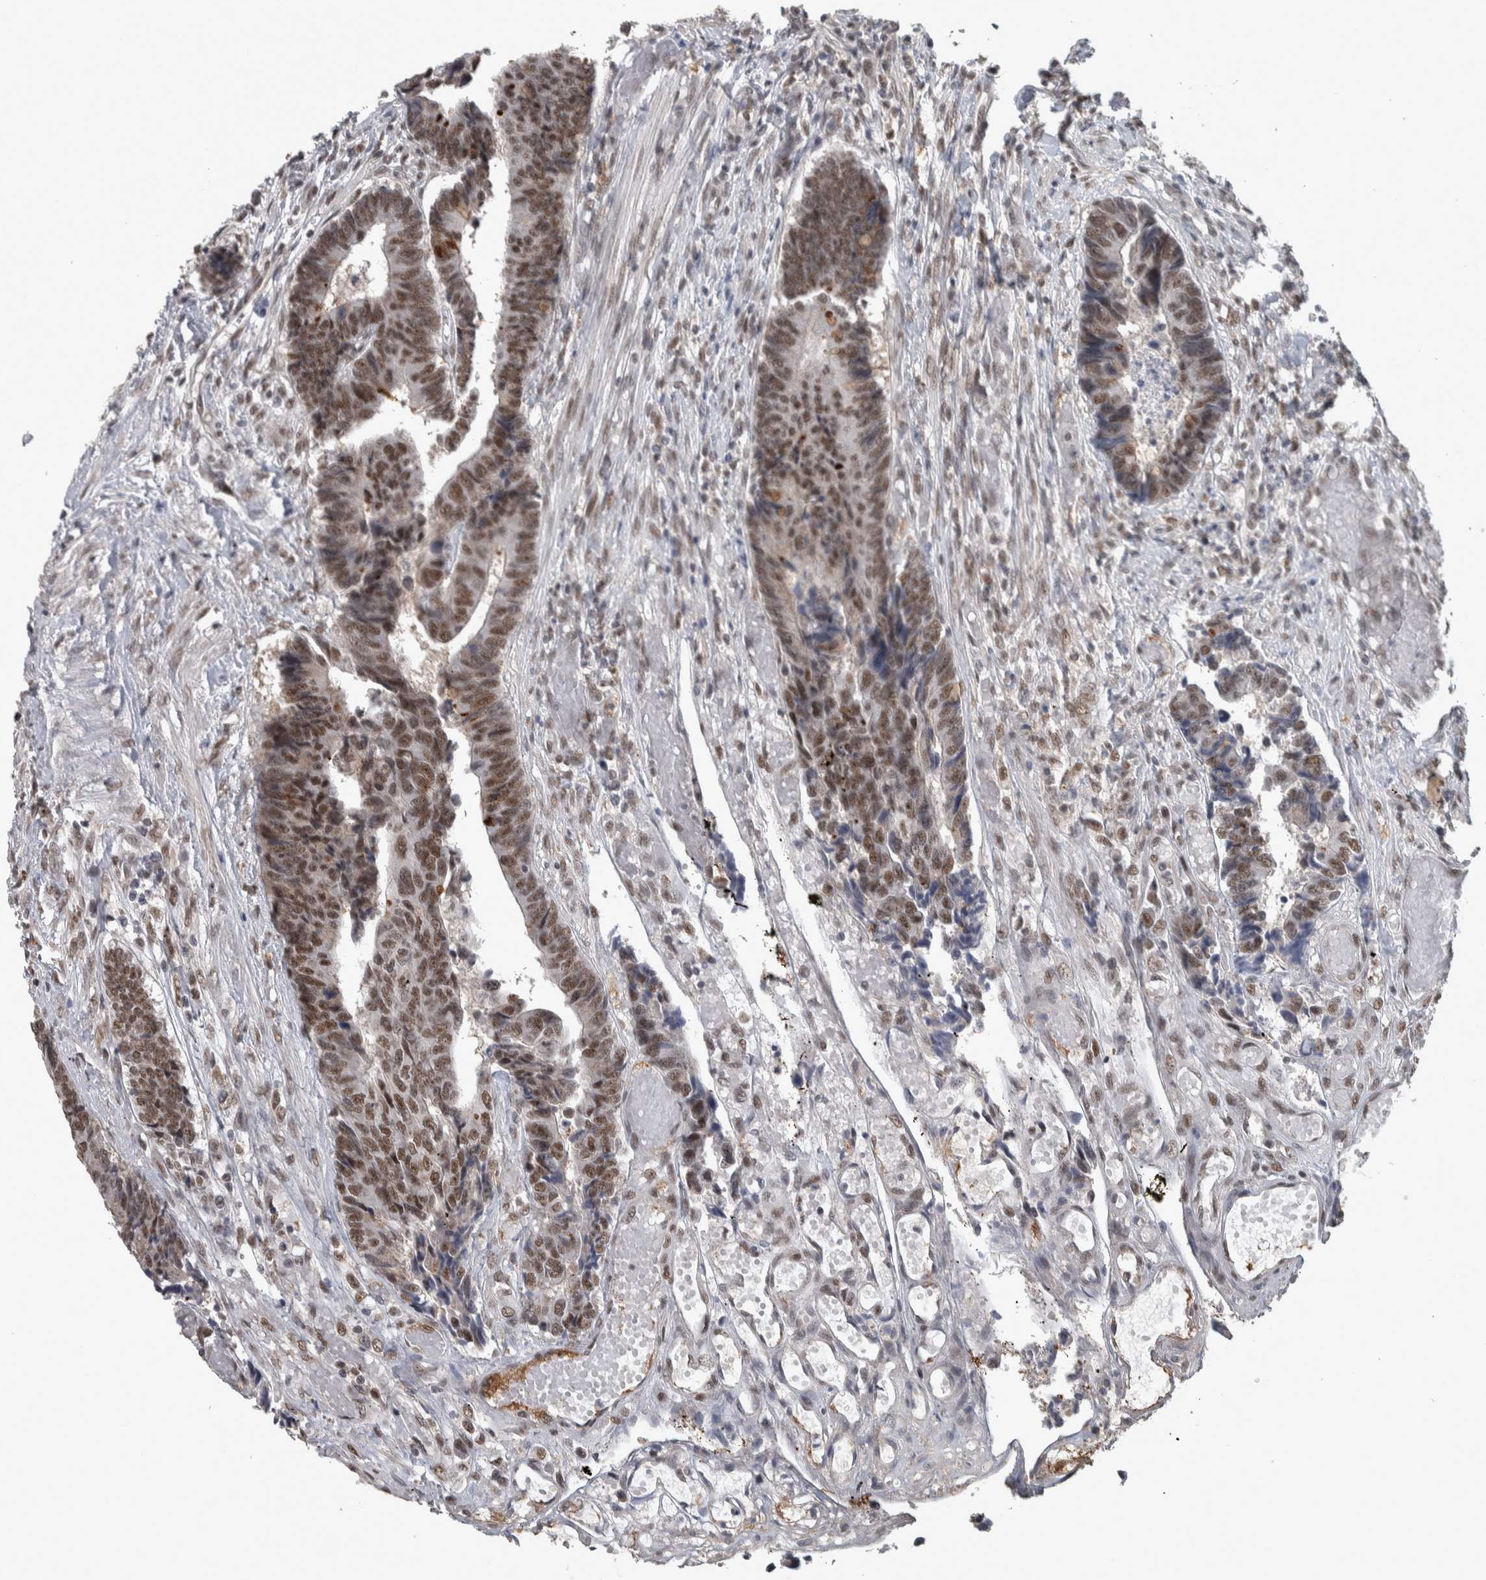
{"staining": {"intensity": "moderate", "quantity": ">75%", "location": "nuclear"}, "tissue": "colorectal cancer", "cell_type": "Tumor cells", "image_type": "cancer", "snomed": [{"axis": "morphology", "description": "Adenocarcinoma, NOS"}, {"axis": "topography", "description": "Rectum"}], "caption": "This photomicrograph reveals immunohistochemistry staining of human colorectal adenocarcinoma, with medium moderate nuclear positivity in about >75% of tumor cells.", "gene": "DDX42", "patient": {"sex": "male", "age": 84}}